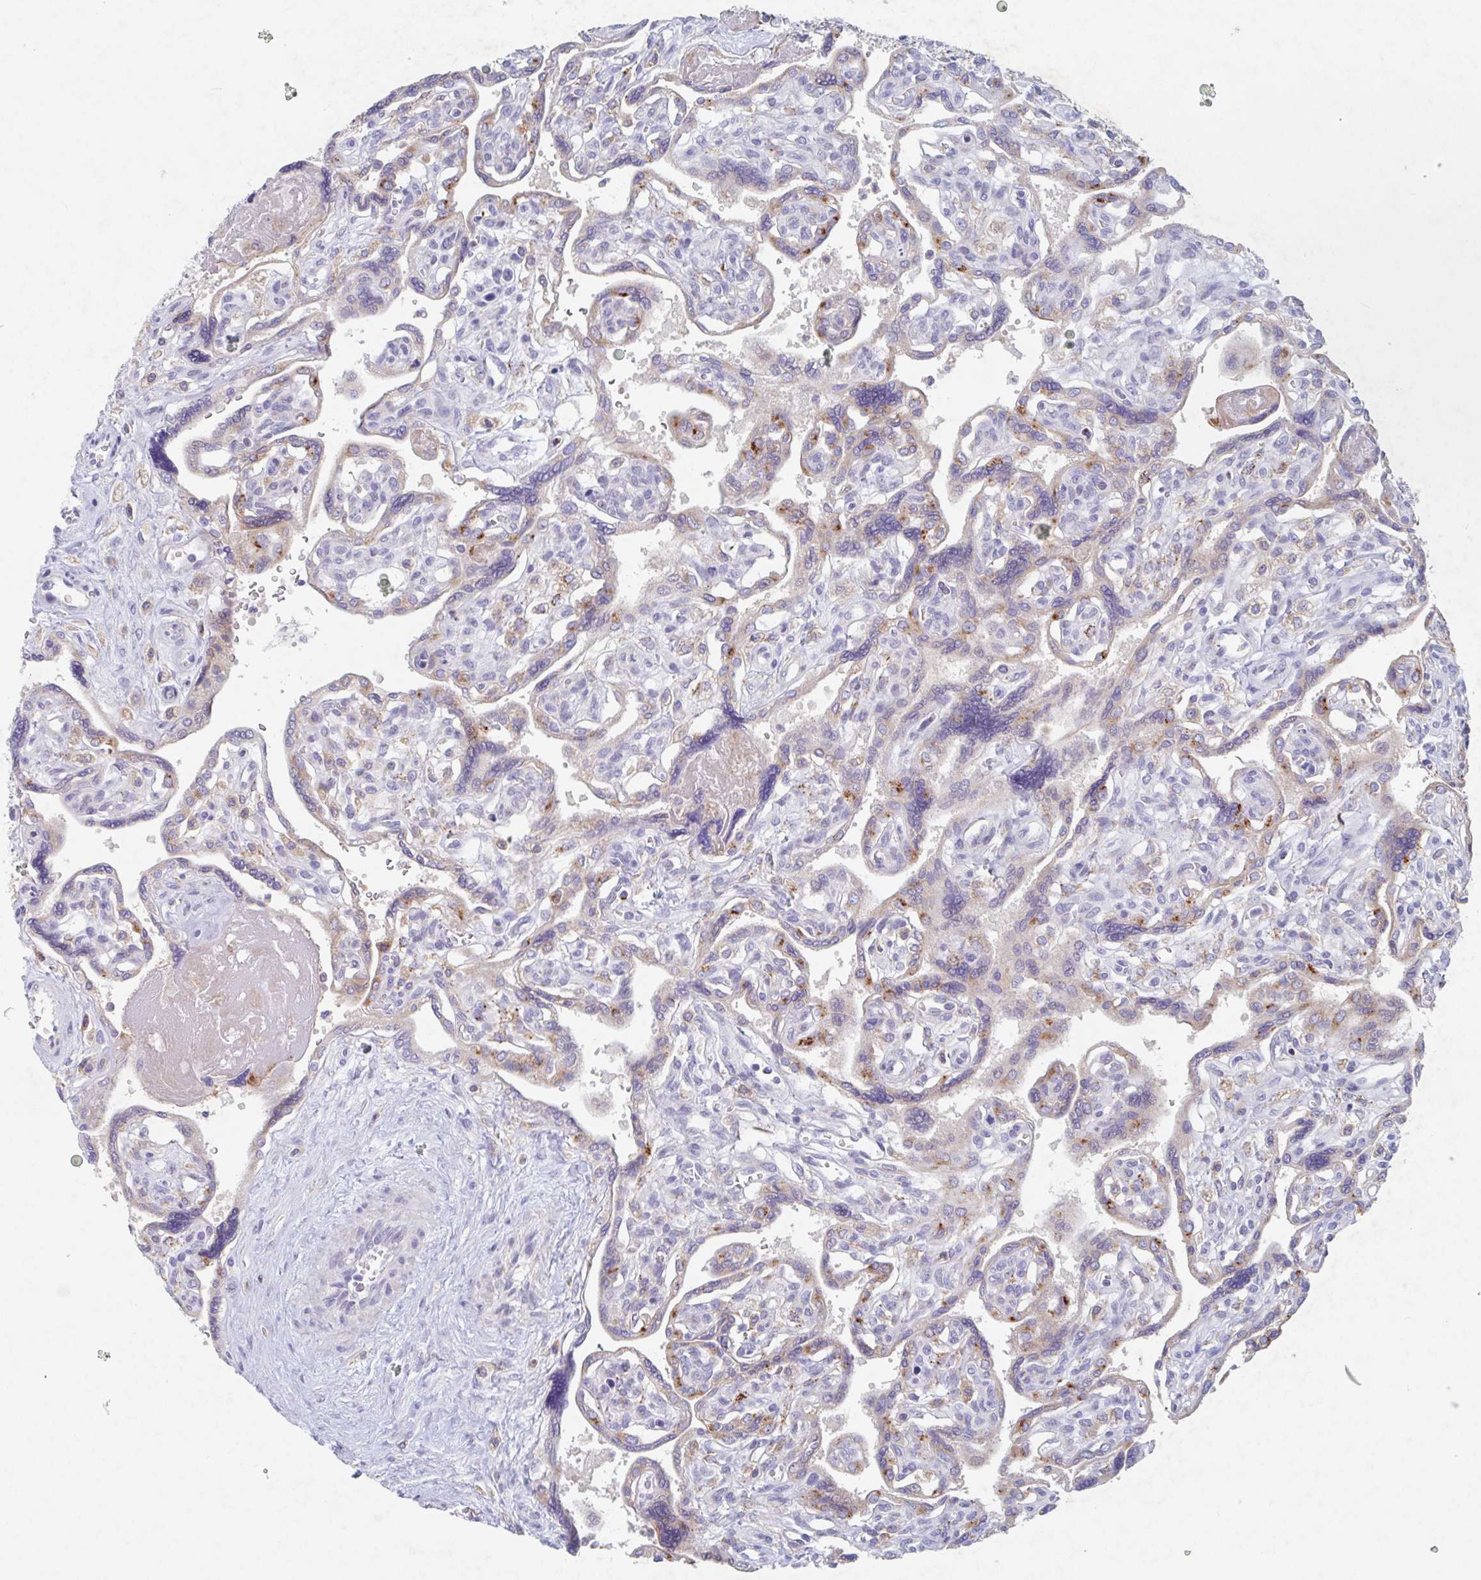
{"staining": {"intensity": "moderate", "quantity": "25%-75%", "location": "cytoplasmic/membranous"}, "tissue": "placenta", "cell_type": "Trophoblastic cells", "image_type": "normal", "snomed": [{"axis": "morphology", "description": "Normal tissue, NOS"}, {"axis": "topography", "description": "Placenta"}], "caption": "A photomicrograph of placenta stained for a protein reveals moderate cytoplasmic/membranous brown staining in trophoblastic cells.", "gene": "MANBA", "patient": {"sex": "female", "age": 39}}